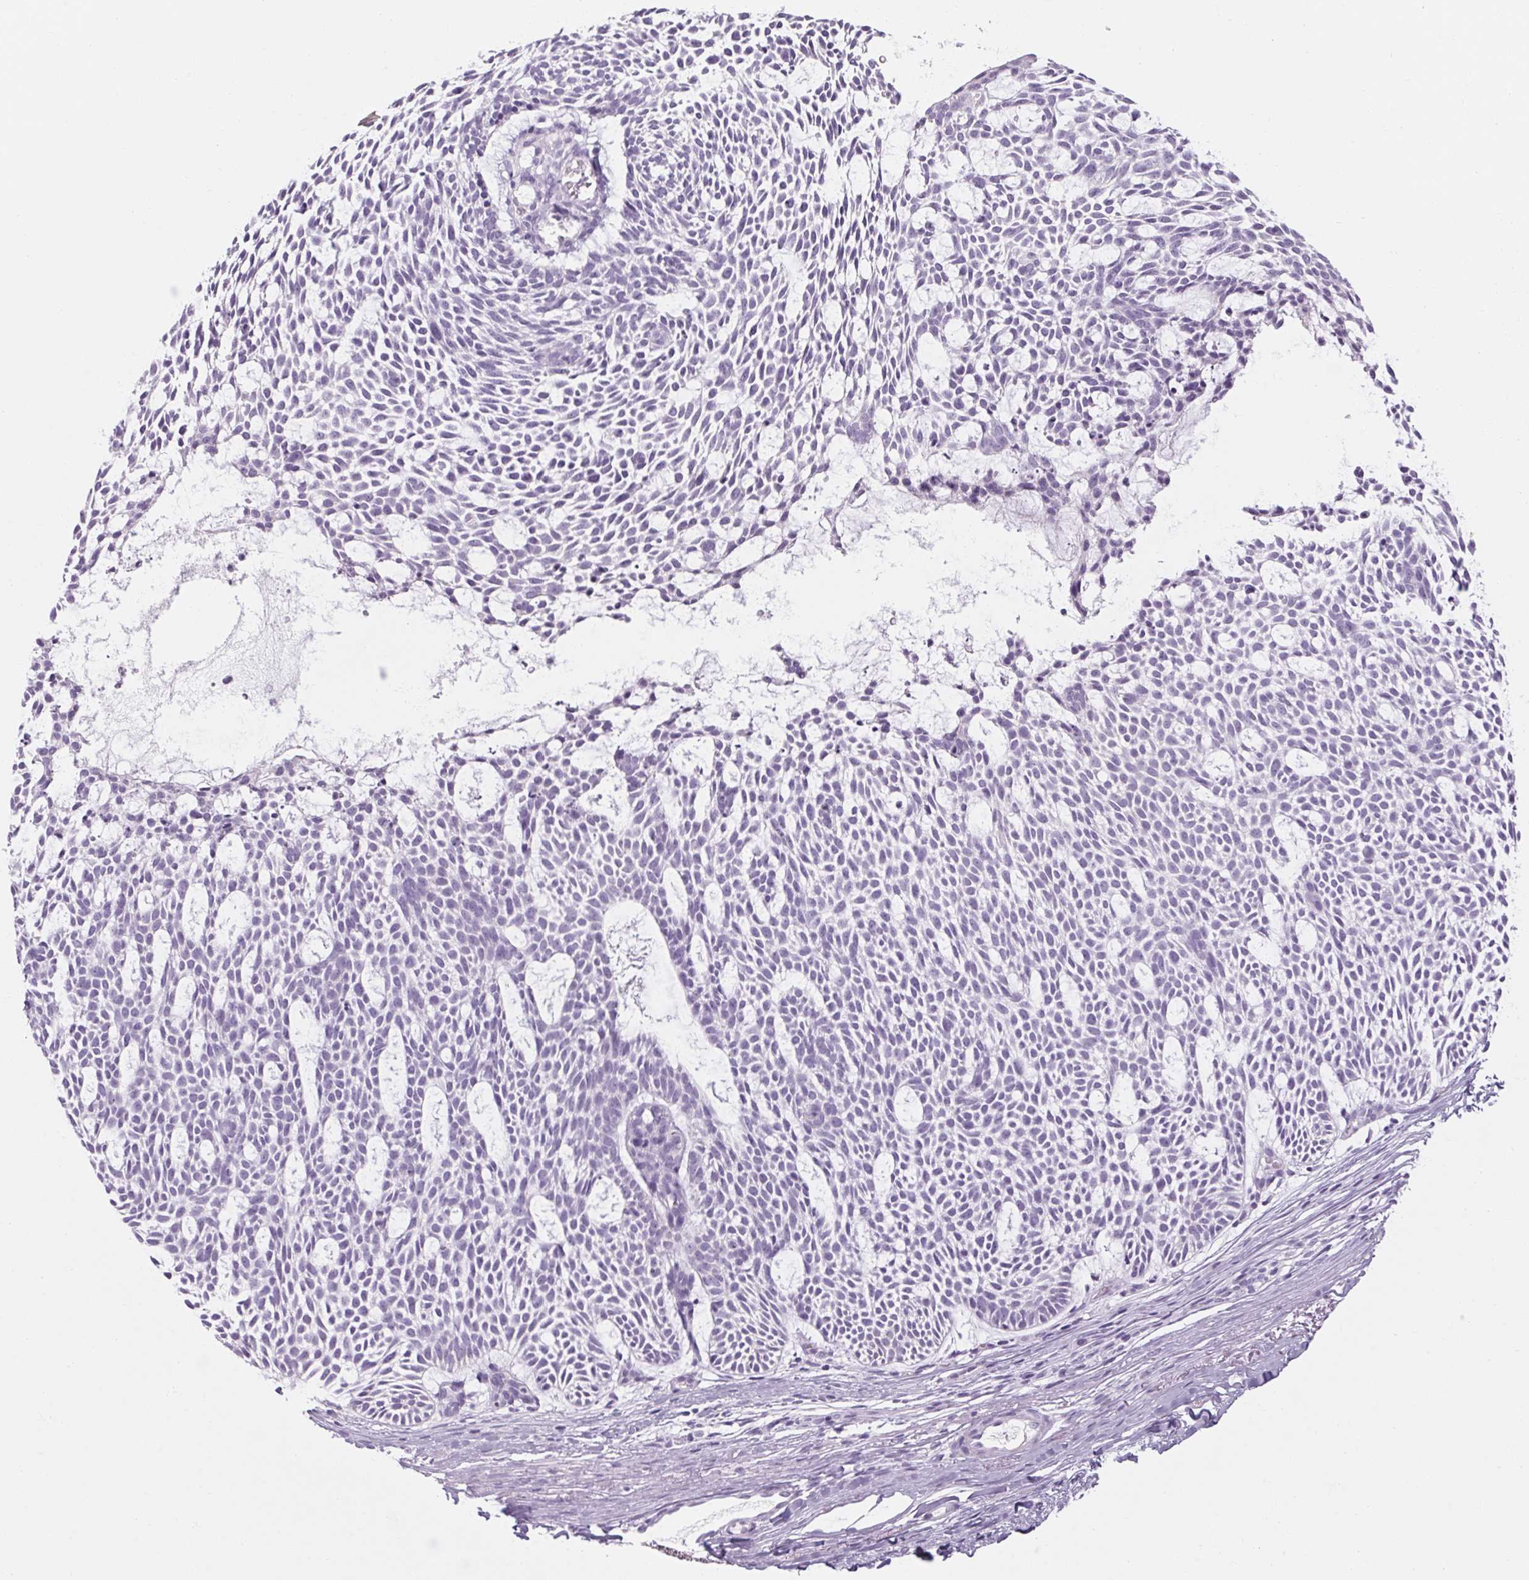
{"staining": {"intensity": "negative", "quantity": "none", "location": "none"}, "tissue": "skin cancer", "cell_type": "Tumor cells", "image_type": "cancer", "snomed": [{"axis": "morphology", "description": "Basal cell carcinoma"}, {"axis": "topography", "description": "Skin"}], "caption": "Immunohistochemical staining of skin cancer reveals no significant staining in tumor cells.", "gene": "RPTN", "patient": {"sex": "male", "age": 83}}